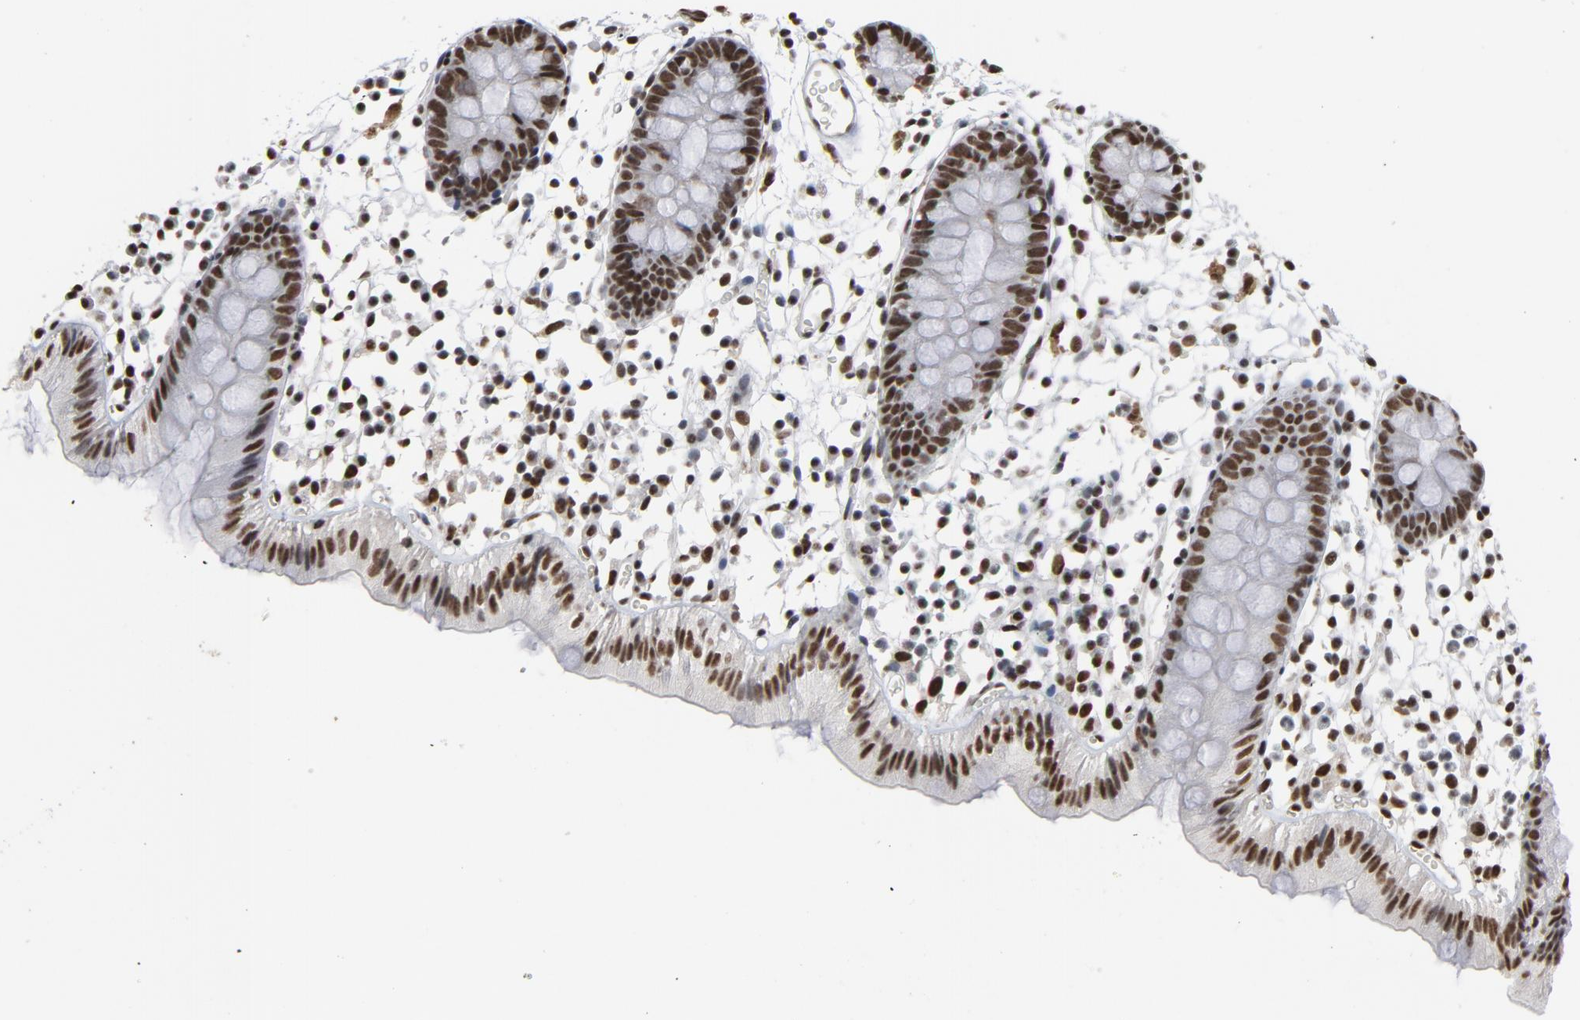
{"staining": {"intensity": "moderate", "quantity": ">75%", "location": "cytoplasmic/membranous"}, "tissue": "colon", "cell_type": "Endothelial cells", "image_type": "normal", "snomed": [{"axis": "morphology", "description": "Normal tissue, NOS"}, {"axis": "topography", "description": "Colon"}], "caption": "A medium amount of moderate cytoplasmic/membranous staining is present in approximately >75% of endothelial cells in benign colon. The protein is shown in brown color, while the nuclei are stained blue.", "gene": "MRE11", "patient": {"sex": "male", "age": 14}}